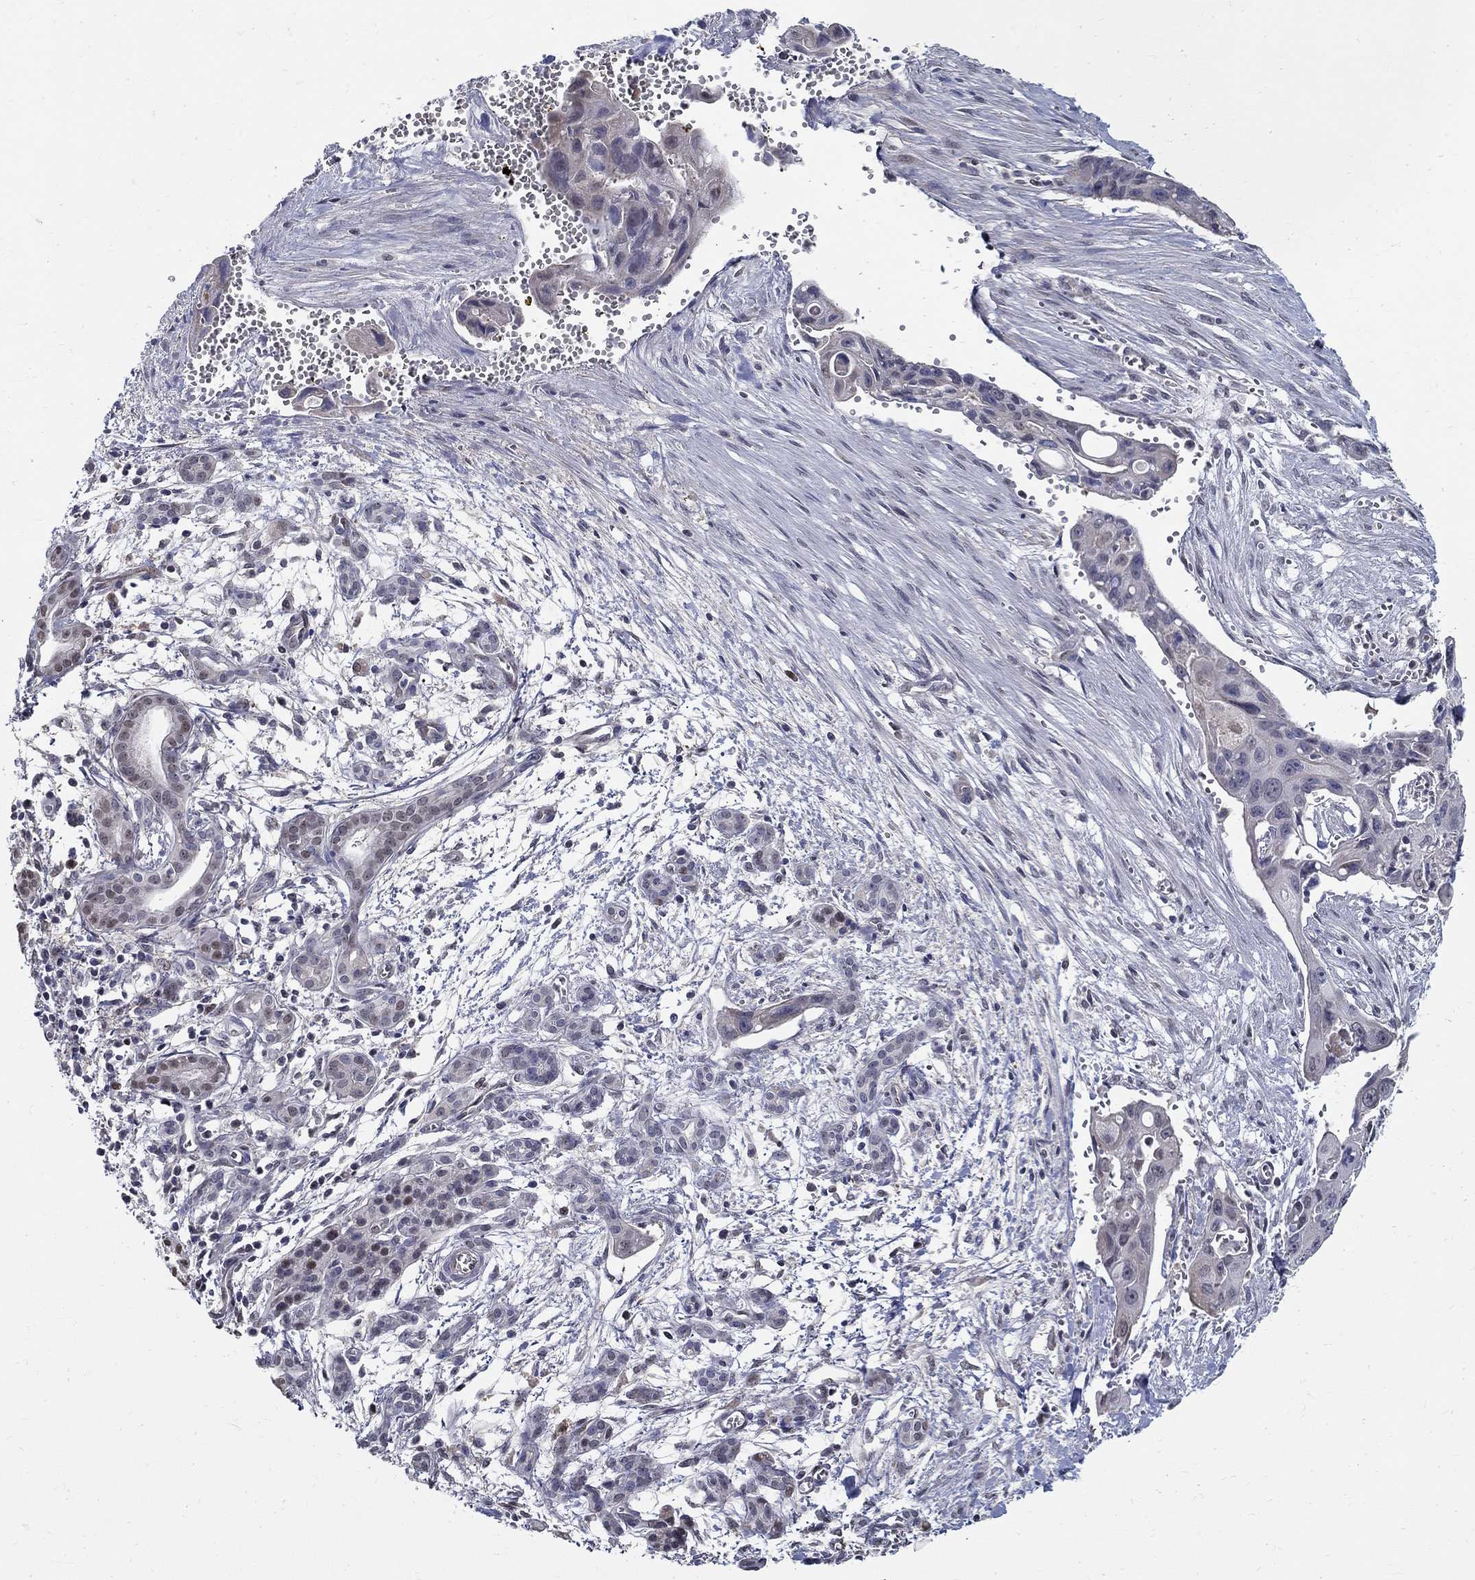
{"staining": {"intensity": "strong", "quantity": "<25%", "location": "nuclear"}, "tissue": "pancreatic cancer", "cell_type": "Tumor cells", "image_type": "cancer", "snomed": [{"axis": "morphology", "description": "Adenocarcinoma, NOS"}, {"axis": "topography", "description": "Pancreas"}], "caption": "Brown immunohistochemical staining in human pancreatic cancer reveals strong nuclear expression in about <25% of tumor cells.", "gene": "C16orf46", "patient": {"sex": "male", "age": 60}}